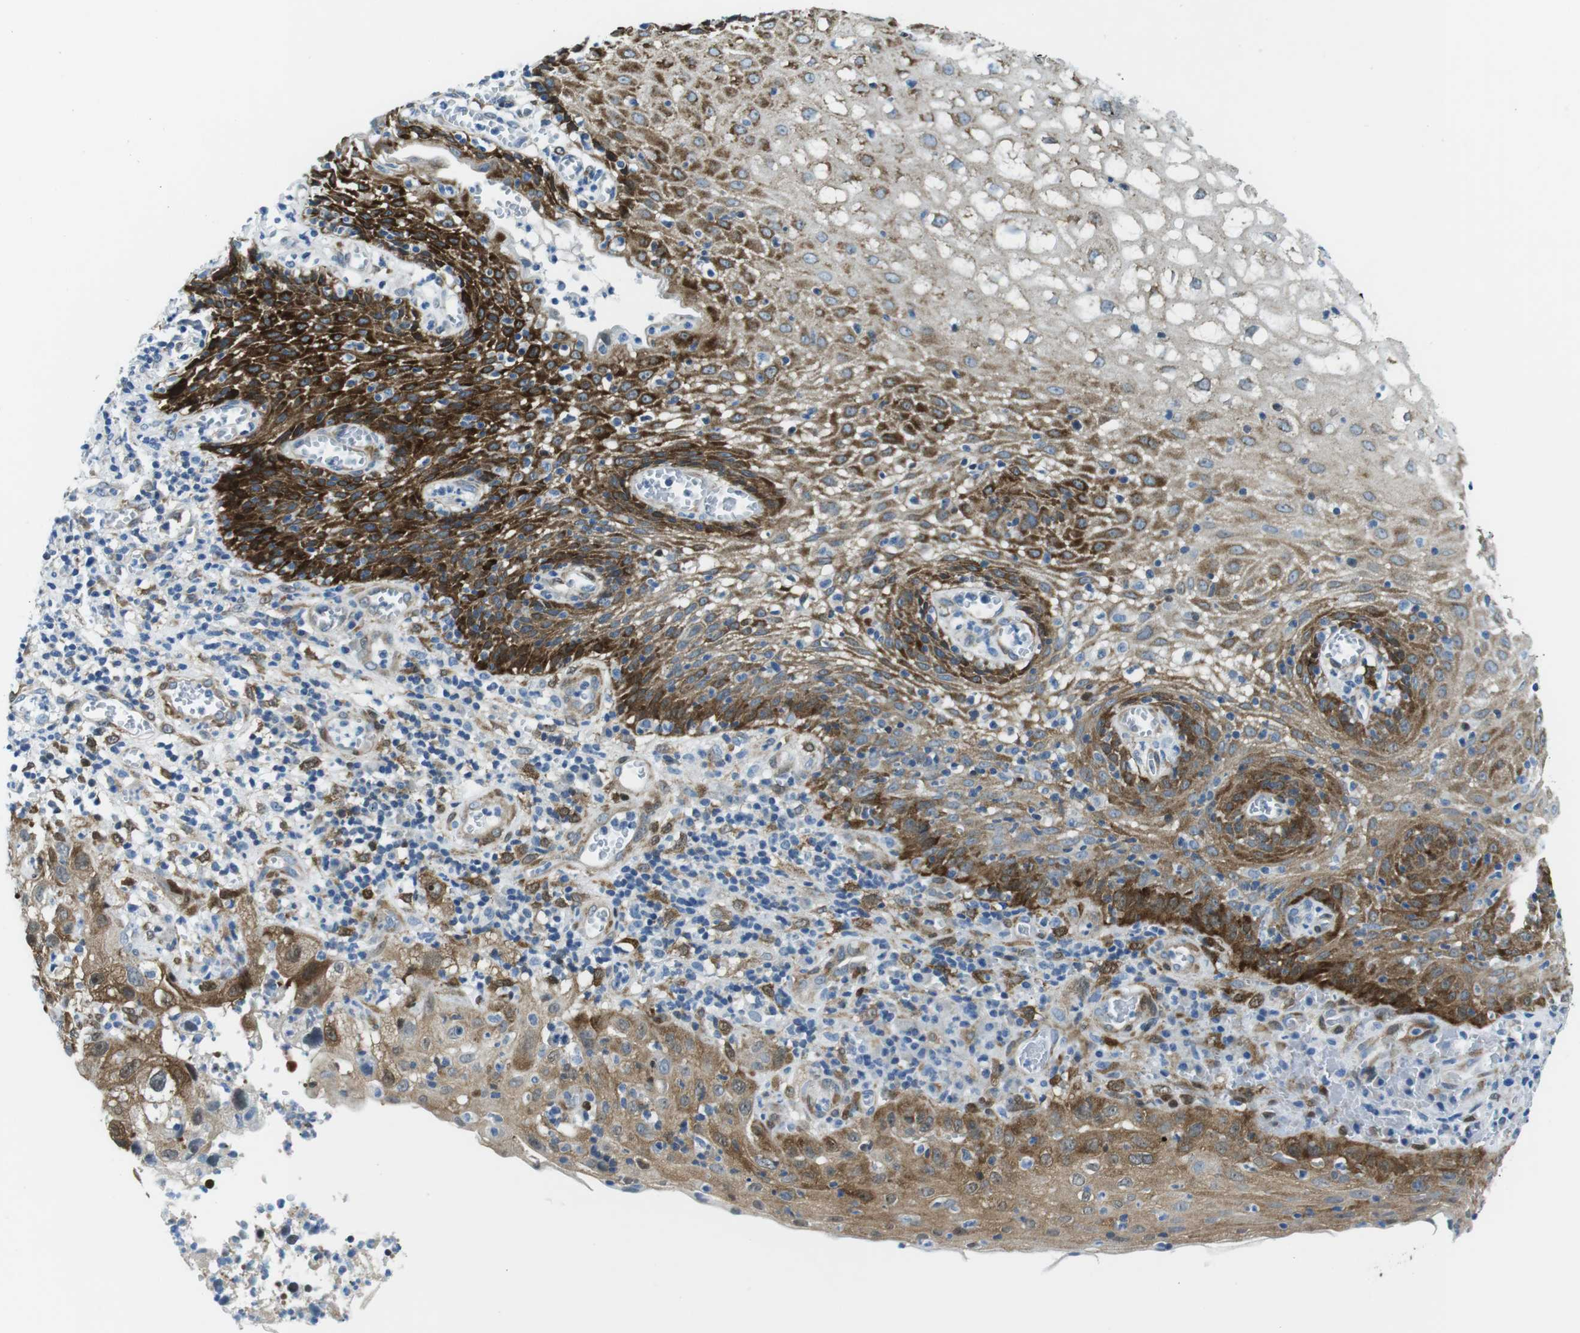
{"staining": {"intensity": "moderate", "quantity": ">75%", "location": "cytoplasmic/membranous"}, "tissue": "cervical cancer", "cell_type": "Tumor cells", "image_type": "cancer", "snomed": [{"axis": "morphology", "description": "Squamous cell carcinoma, NOS"}, {"axis": "topography", "description": "Cervix"}], "caption": "Human cervical cancer (squamous cell carcinoma) stained with a protein marker displays moderate staining in tumor cells.", "gene": "PHLDA1", "patient": {"sex": "female", "age": 32}}